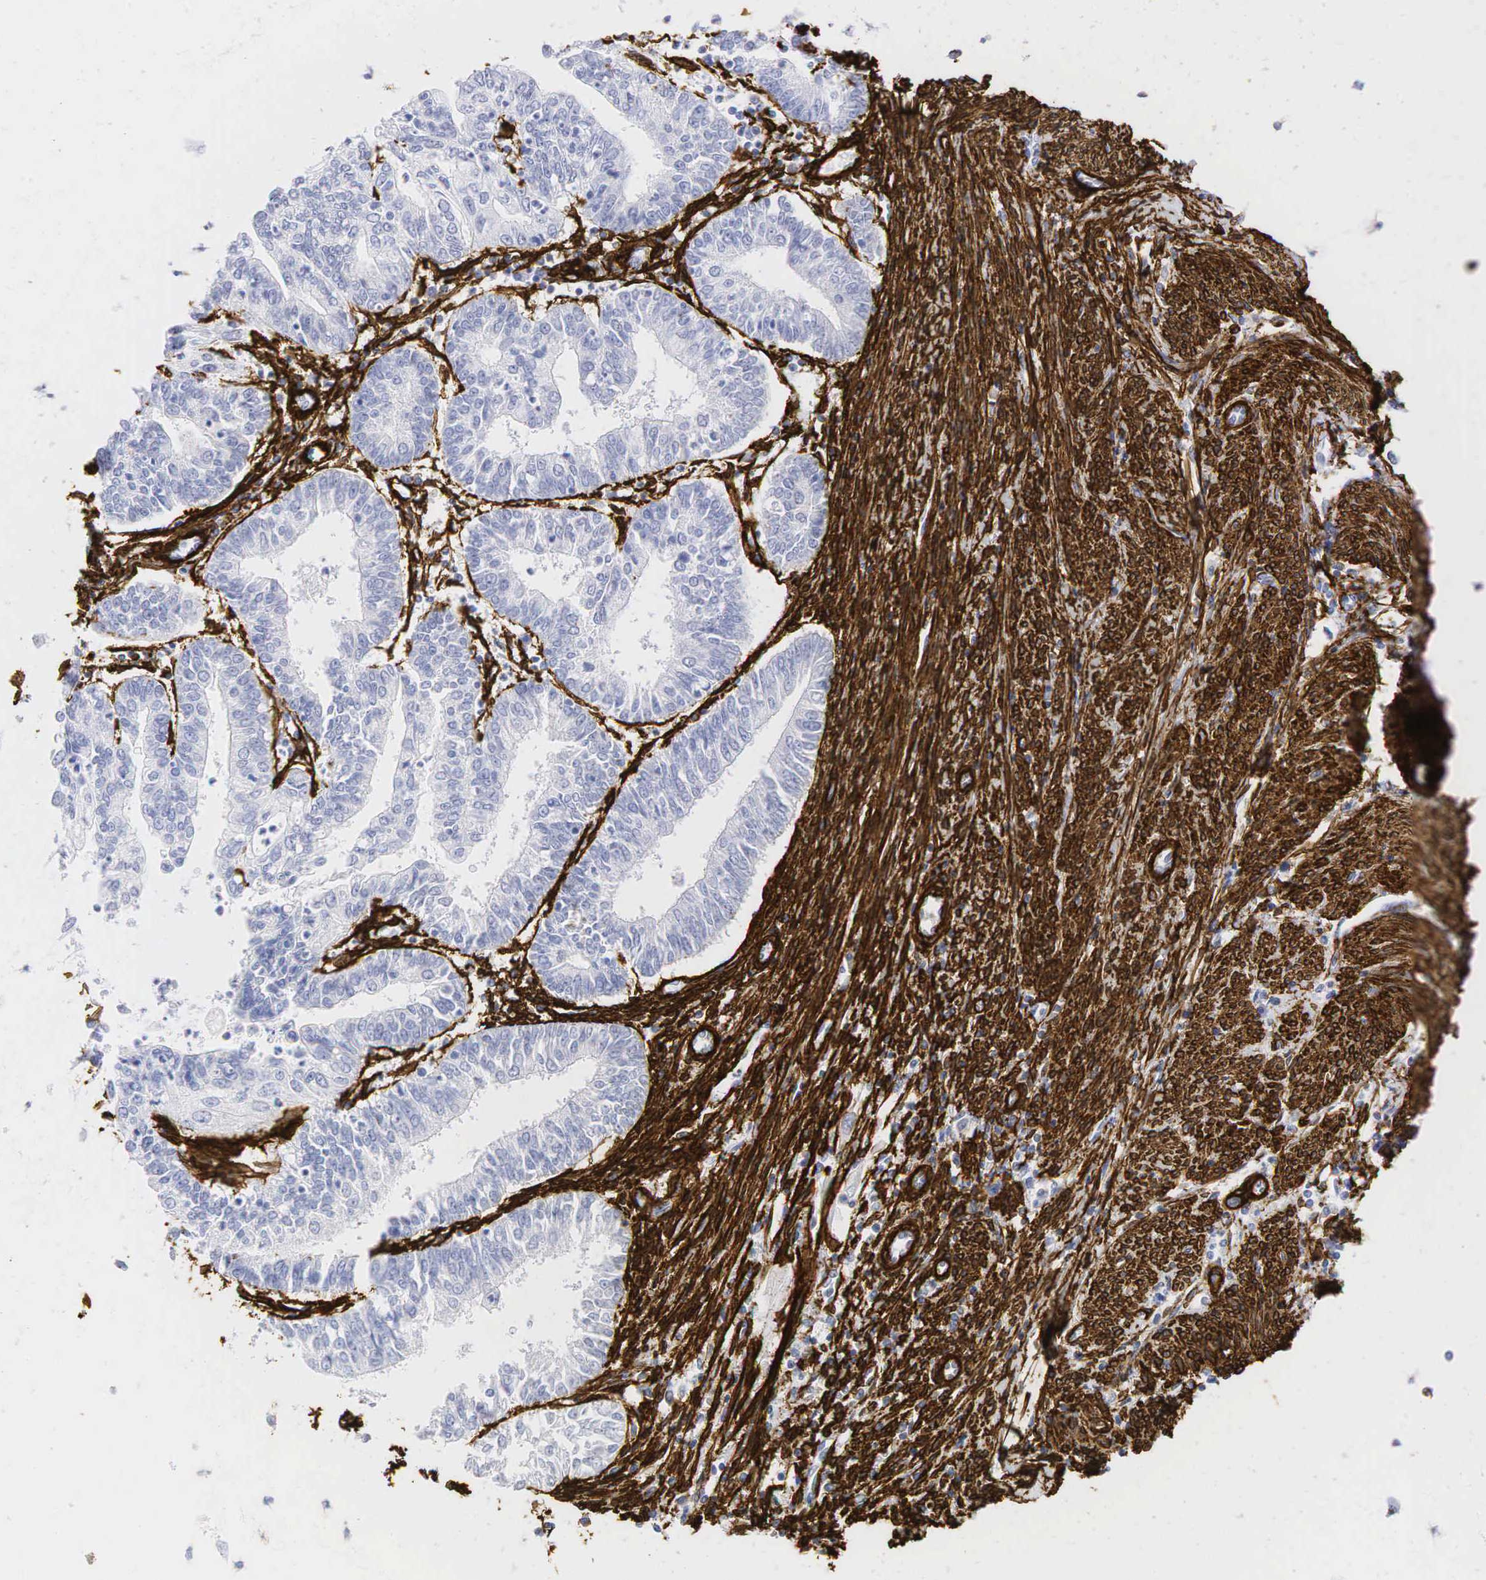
{"staining": {"intensity": "negative", "quantity": "none", "location": "none"}, "tissue": "endometrial cancer", "cell_type": "Tumor cells", "image_type": "cancer", "snomed": [{"axis": "morphology", "description": "Adenocarcinoma, NOS"}, {"axis": "topography", "description": "Endometrium"}], "caption": "Immunohistochemistry histopathology image of neoplastic tissue: endometrial cancer (adenocarcinoma) stained with DAB (3,3'-diaminobenzidine) demonstrates no significant protein staining in tumor cells. Nuclei are stained in blue.", "gene": "ACTA2", "patient": {"sex": "female", "age": 75}}